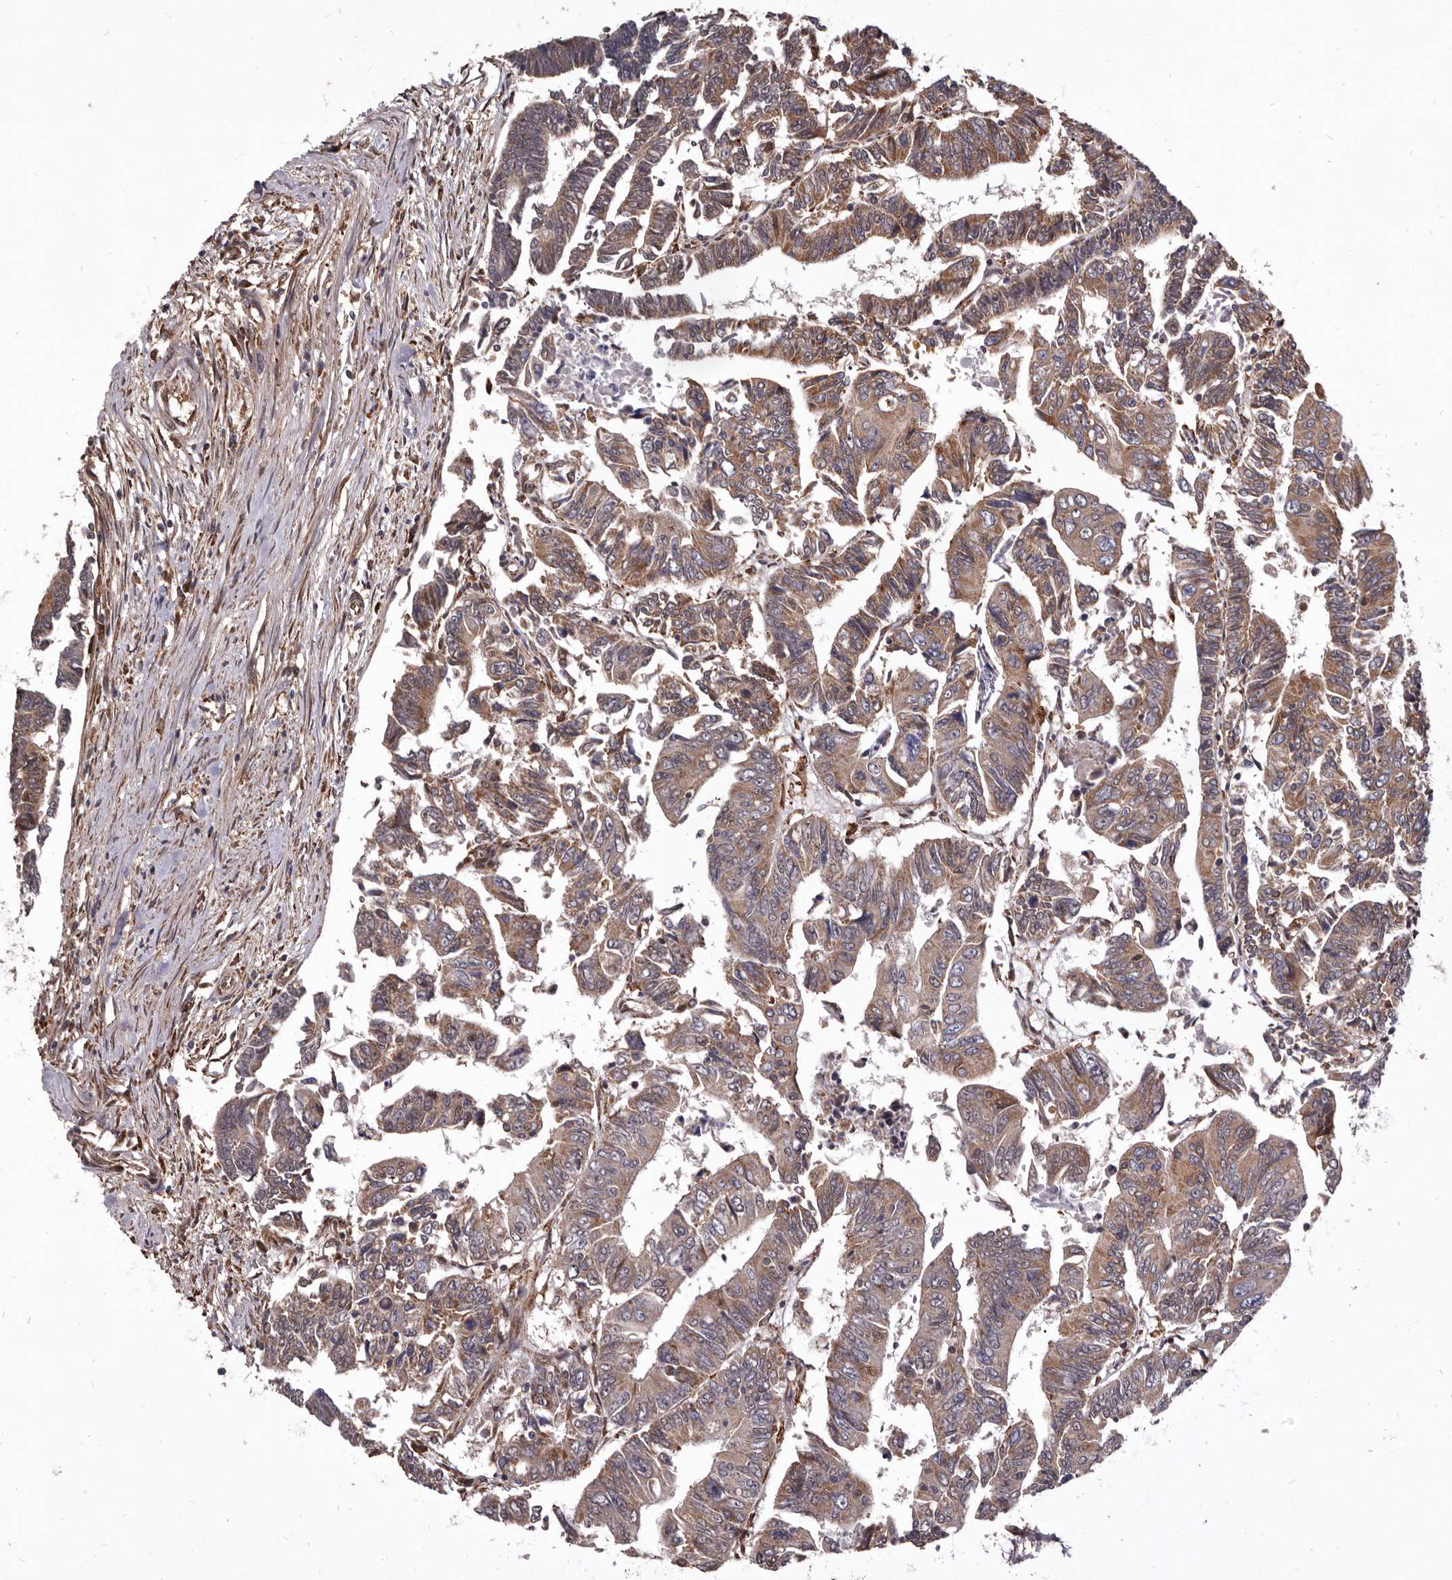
{"staining": {"intensity": "moderate", "quantity": ">75%", "location": "cytoplasmic/membranous"}, "tissue": "colorectal cancer", "cell_type": "Tumor cells", "image_type": "cancer", "snomed": [{"axis": "morphology", "description": "Adenocarcinoma, NOS"}, {"axis": "topography", "description": "Rectum"}], "caption": "This histopathology image shows colorectal cancer stained with immunohistochemistry to label a protein in brown. The cytoplasmic/membranous of tumor cells show moderate positivity for the protein. Nuclei are counter-stained blue.", "gene": "RRM2B", "patient": {"sex": "female", "age": 65}}